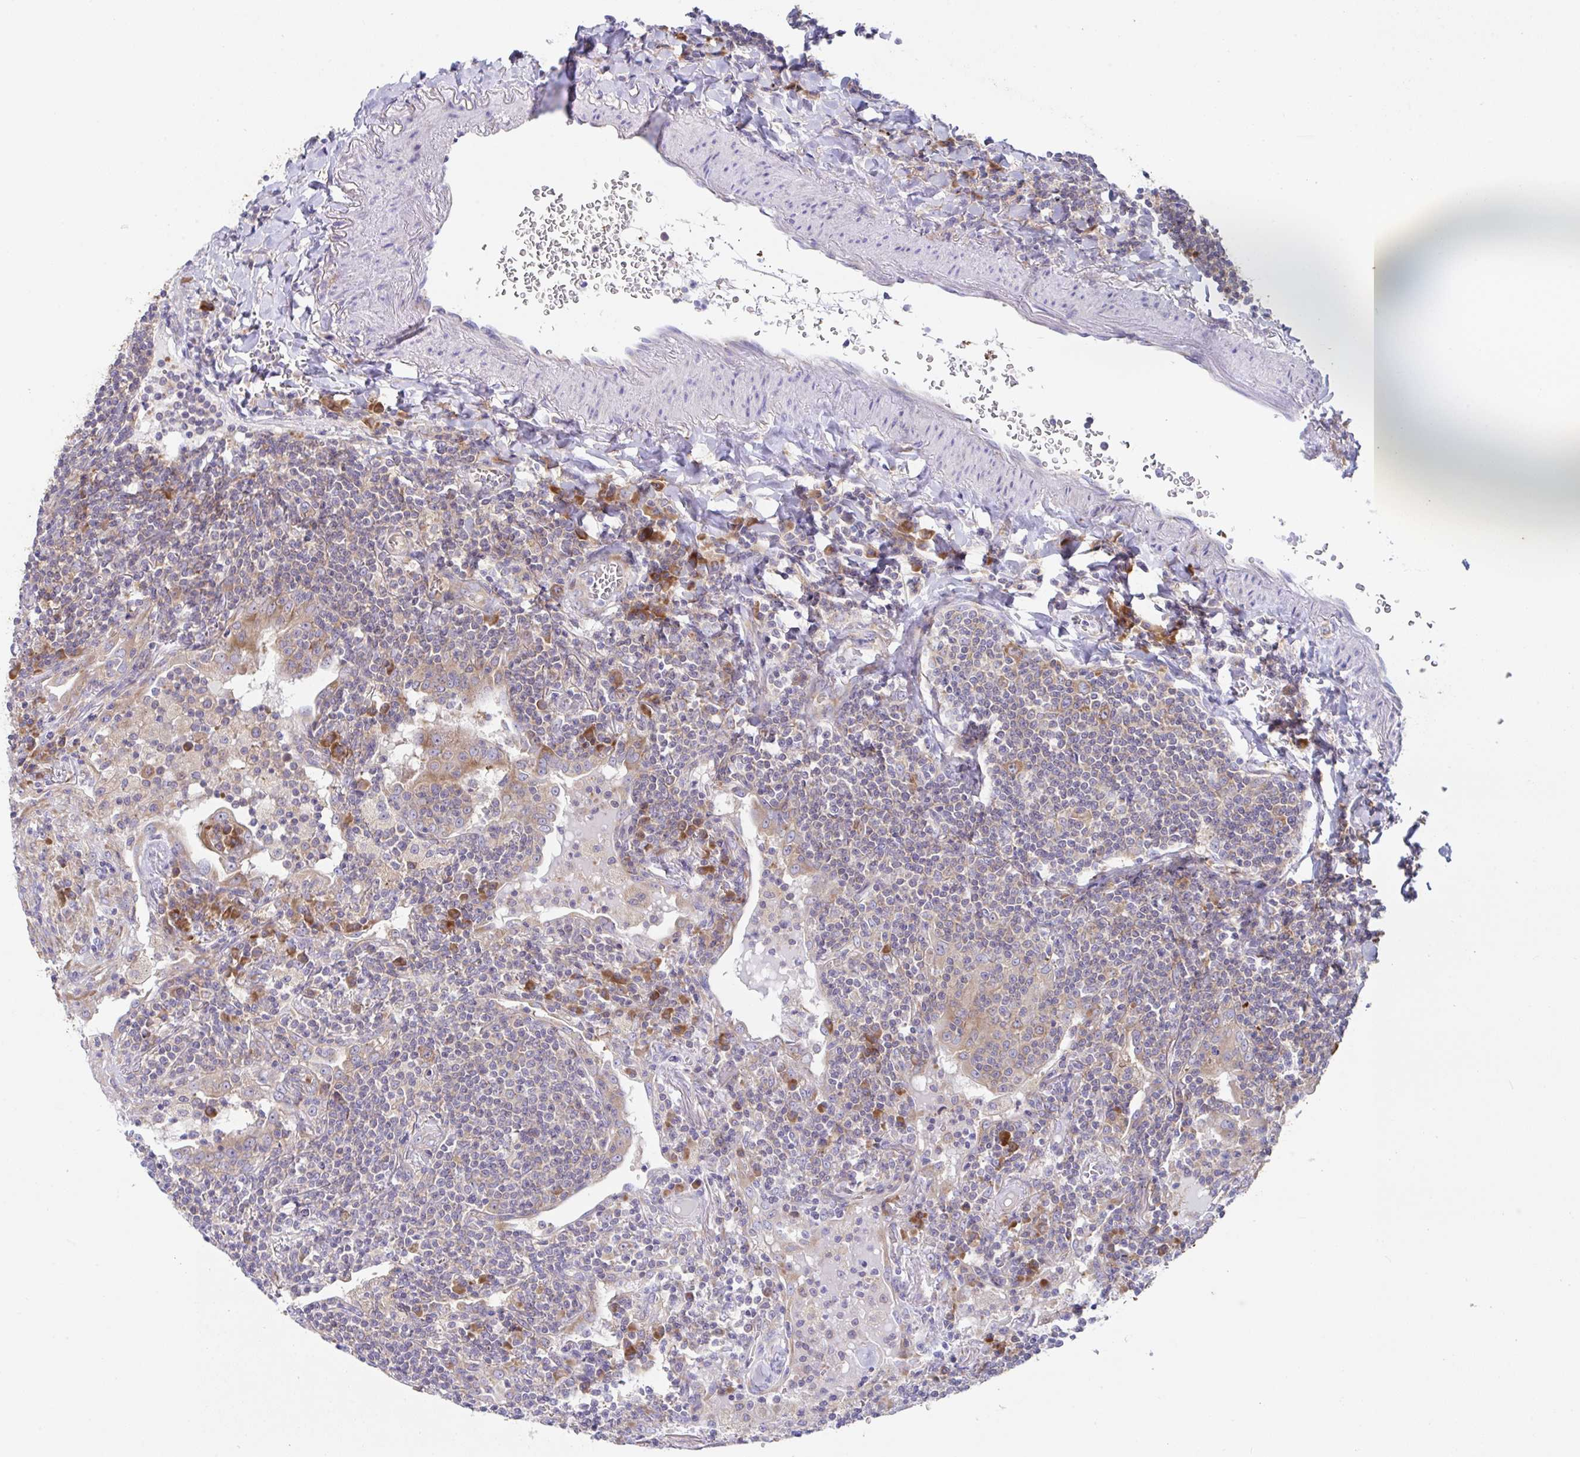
{"staining": {"intensity": "weak", "quantity": "<25%", "location": "cytoplasmic/membranous"}, "tissue": "lymphoma", "cell_type": "Tumor cells", "image_type": "cancer", "snomed": [{"axis": "morphology", "description": "Malignant lymphoma, non-Hodgkin's type, Low grade"}, {"axis": "topography", "description": "Lung"}], "caption": "Micrograph shows no protein expression in tumor cells of malignant lymphoma, non-Hodgkin's type (low-grade) tissue.", "gene": "FAU", "patient": {"sex": "female", "age": 71}}